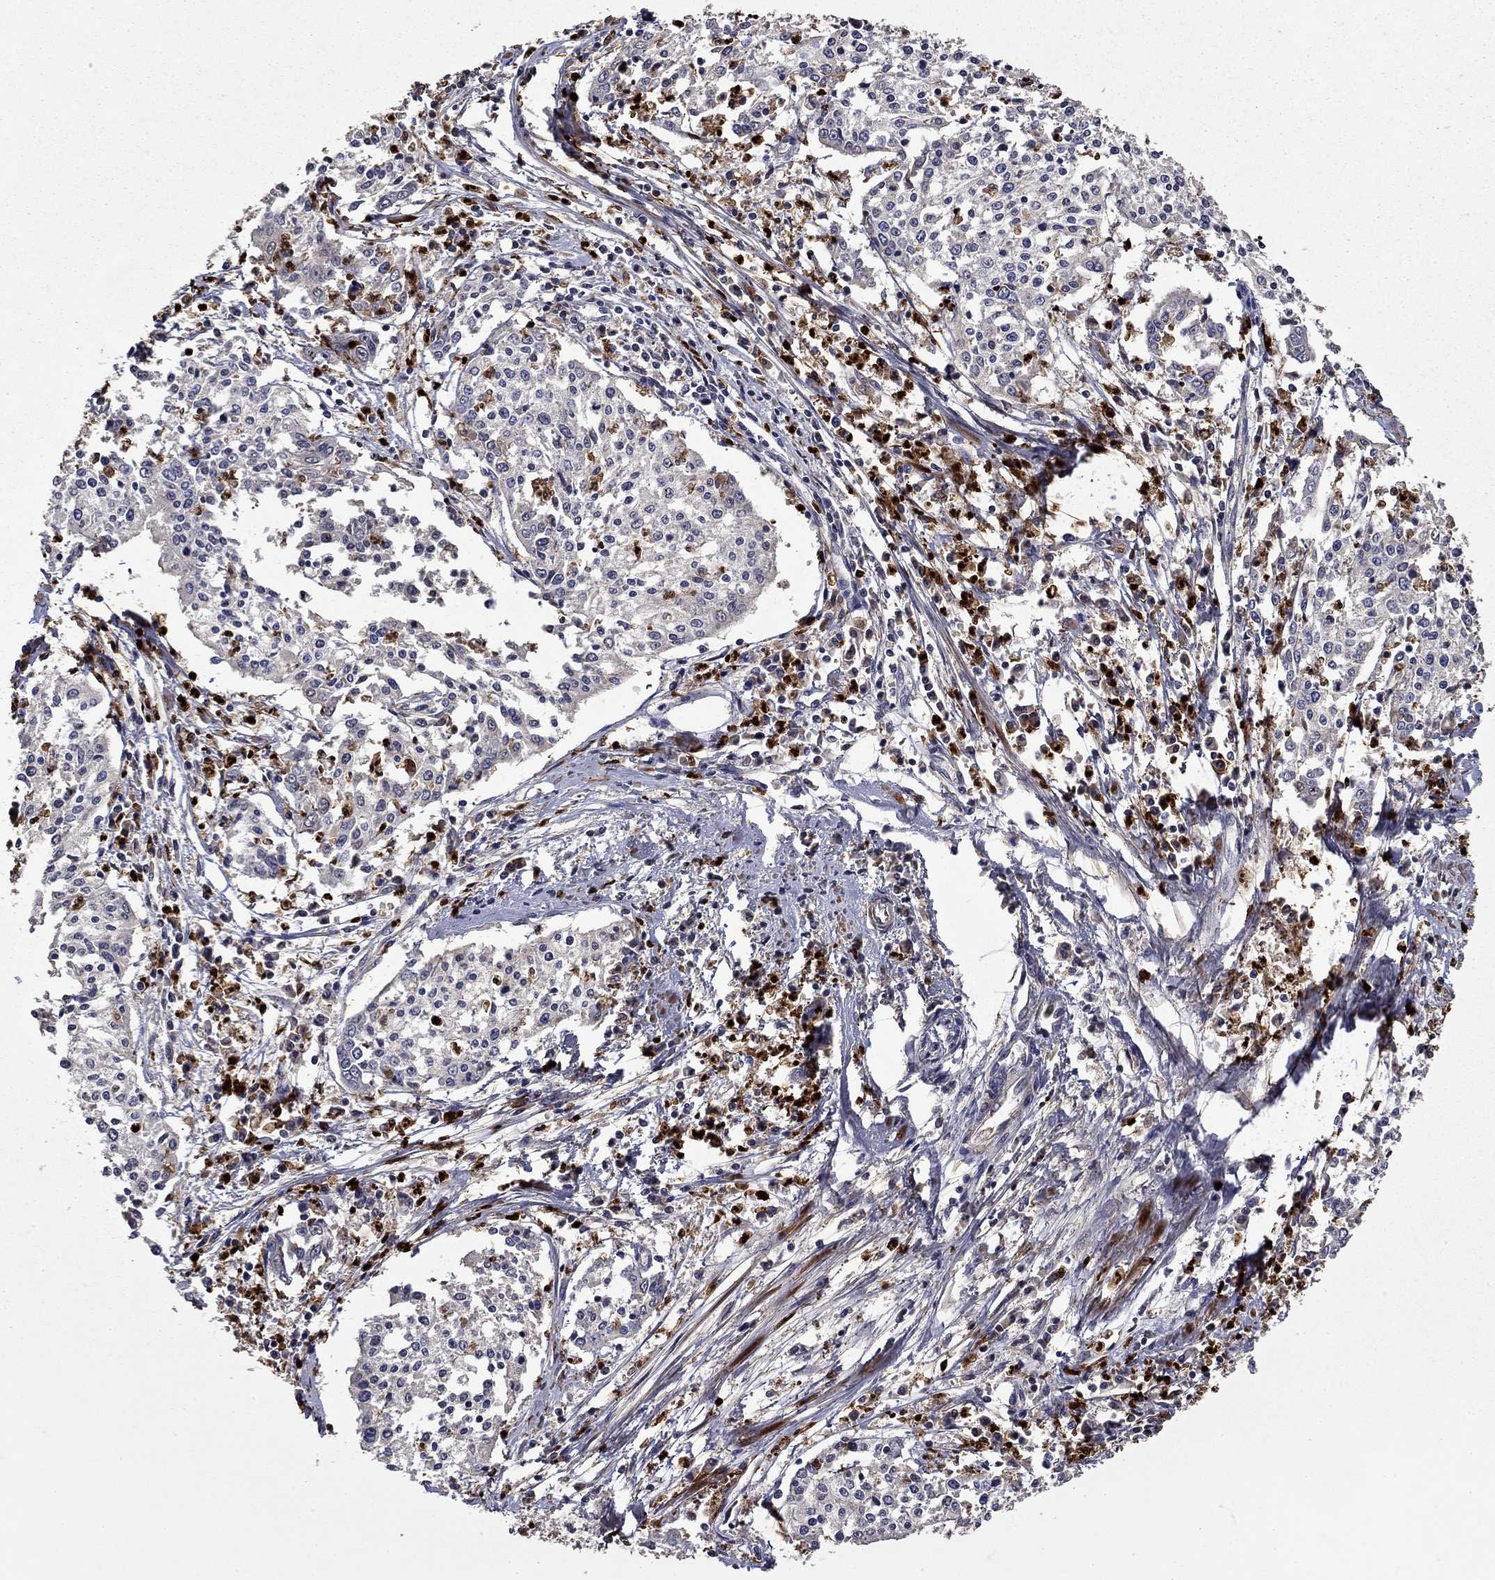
{"staining": {"intensity": "negative", "quantity": "none", "location": "none"}, "tissue": "cervical cancer", "cell_type": "Tumor cells", "image_type": "cancer", "snomed": [{"axis": "morphology", "description": "Squamous cell carcinoma, NOS"}, {"axis": "topography", "description": "Cervix"}], "caption": "Cervical squamous cell carcinoma was stained to show a protein in brown. There is no significant staining in tumor cells.", "gene": "SATB1", "patient": {"sex": "female", "age": 41}}